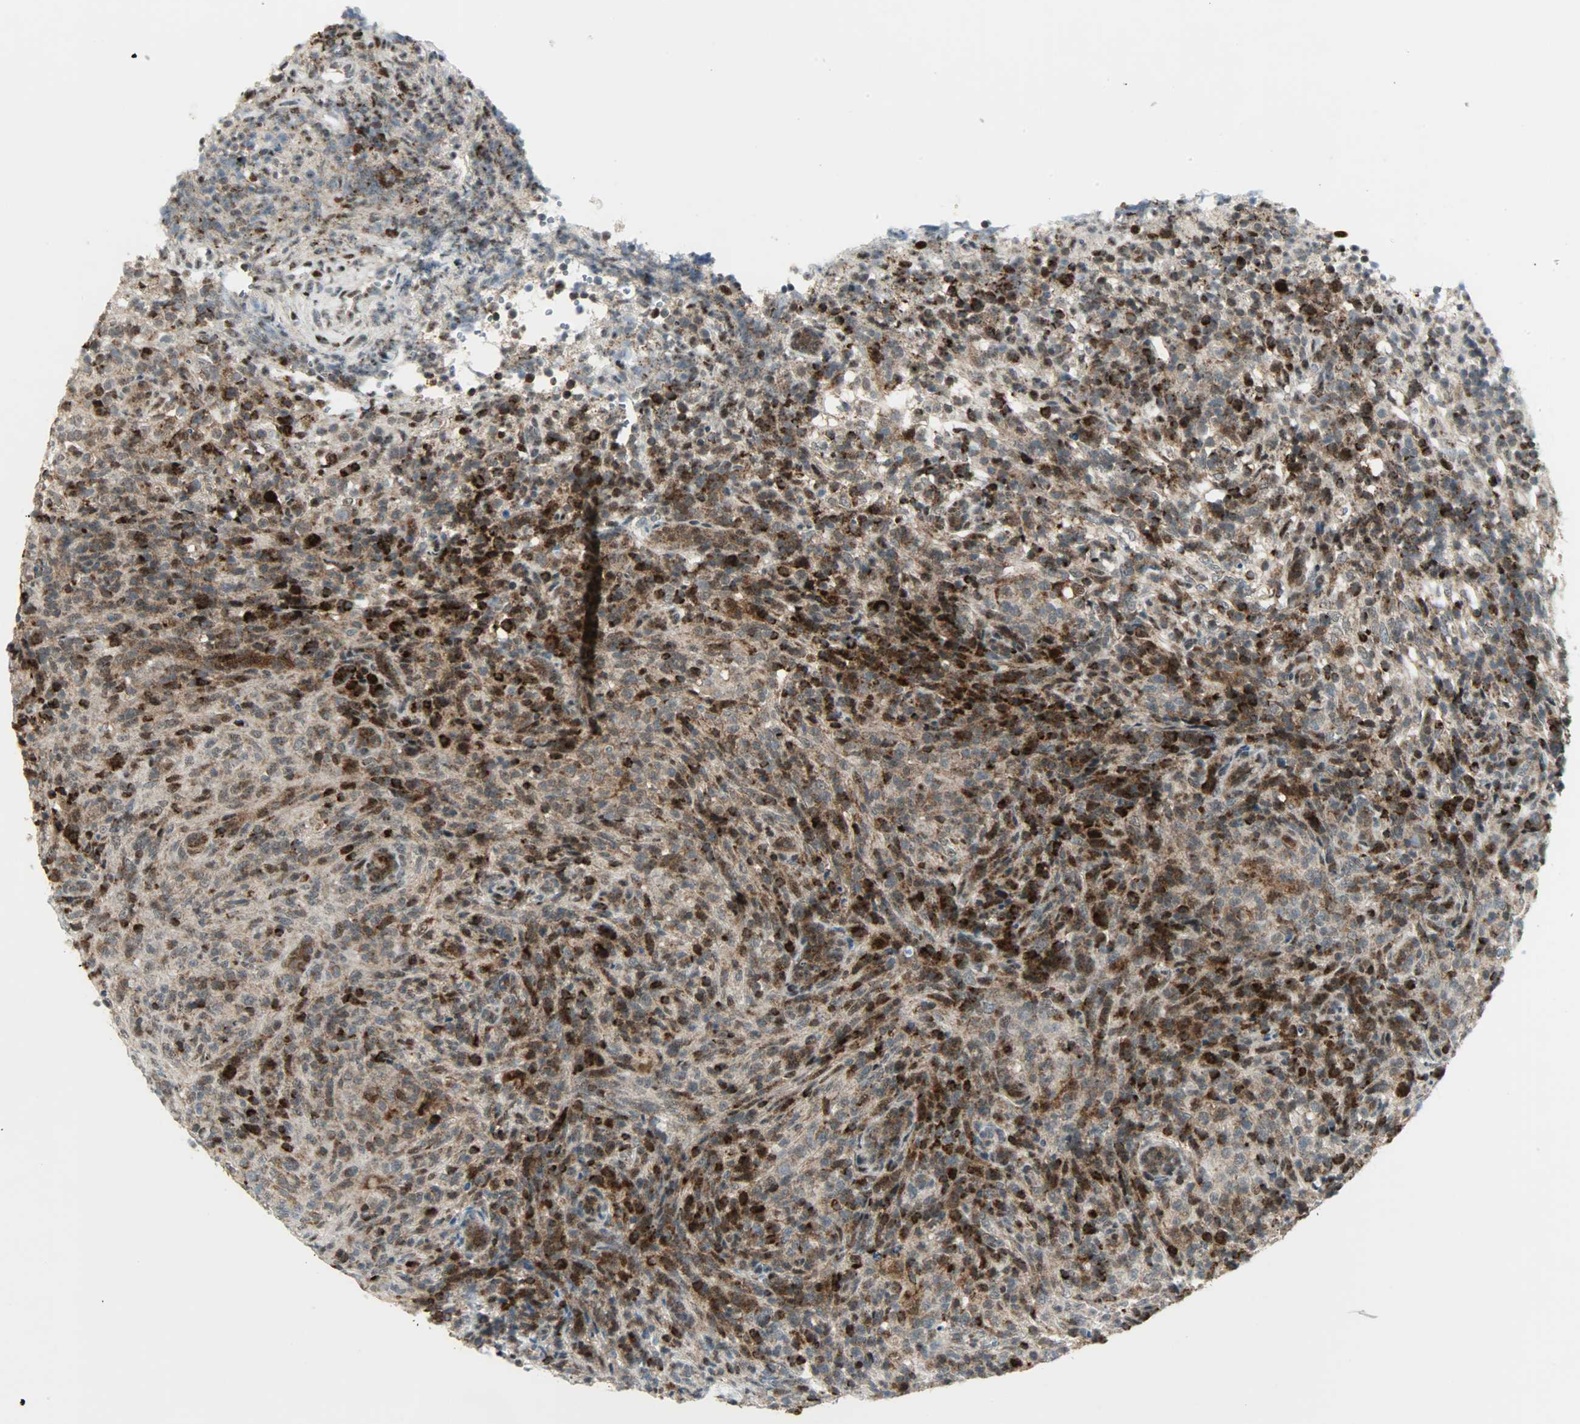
{"staining": {"intensity": "strong", "quantity": ">75%", "location": "cytoplasmic/membranous,nuclear"}, "tissue": "lymphoma", "cell_type": "Tumor cells", "image_type": "cancer", "snomed": [{"axis": "morphology", "description": "Malignant lymphoma, non-Hodgkin's type, High grade"}, {"axis": "topography", "description": "Lymph node"}], "caption": "IHC histopathology image of high-grade malignant lymphoma, non-Hodgkin's type stained for a protein (brown), which demonstrates high levels of strong cytoplasmic/membranous and nuclear staining in approximately >75% of tumor cells.", "gene": "IL15", "patient": {"sex": "female", "age": 76}}